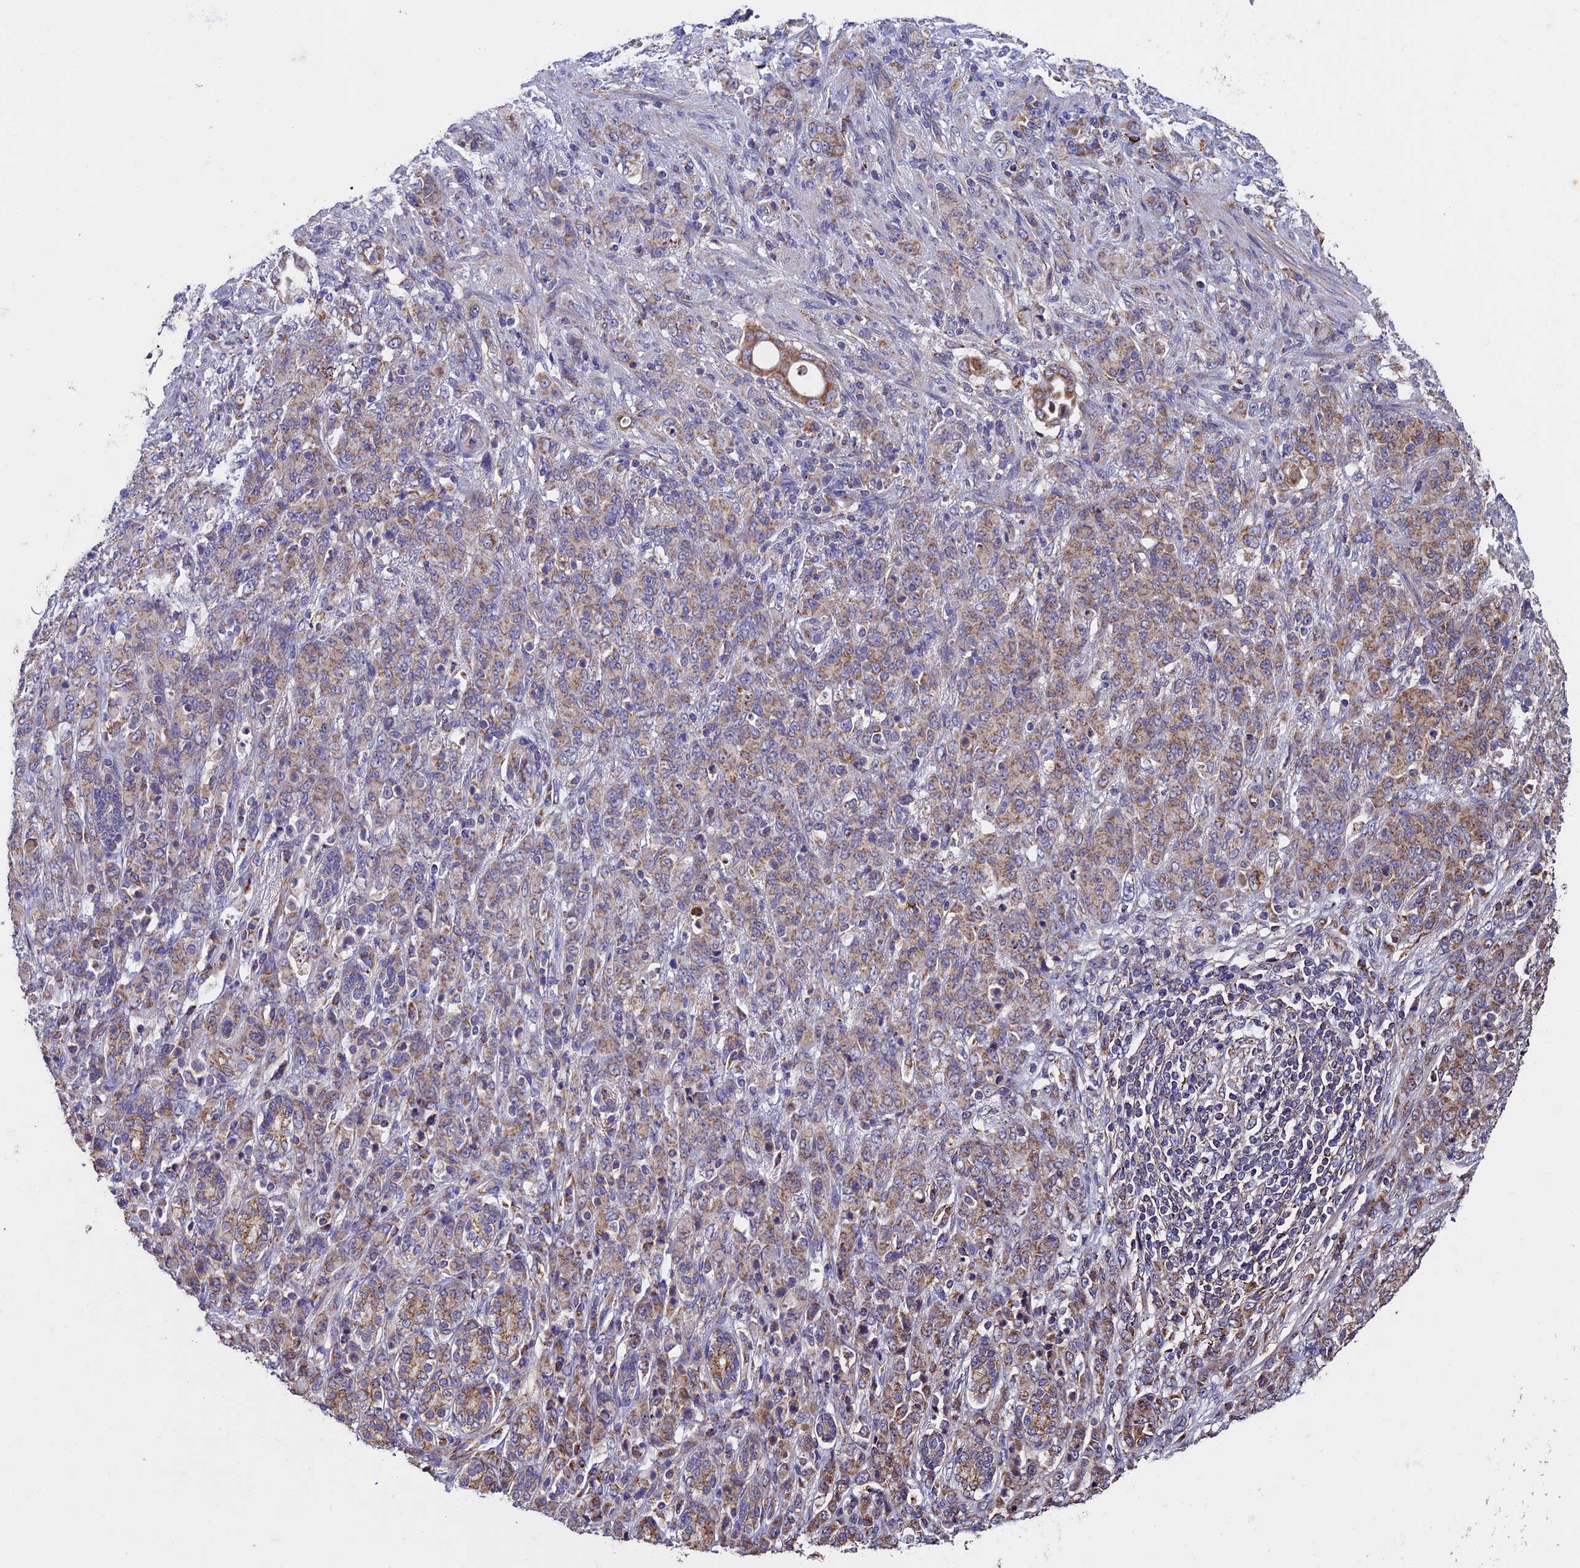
{"staining": {"intensity": "weak", "quantity": ">75%", "location": "cytoplasmic/membranous"}, "tissue": "stomach cancer", "cell_type": "Tumor cells", "image_type": "cancer", "snomed": [{"axis": "morphology", "description": "Adenocarcinoma, NOS"}, {"axis": "topography", "description": "Stomach"}], "caption": "Weak cytoplasmic/membranous positivity for a protein is identified in approximately >75% of tumor cells of stomach cancer (adenocarcinoma) using IHC.", "gene": "RNF17", "patient": {"sex": "female", "age": 79}}